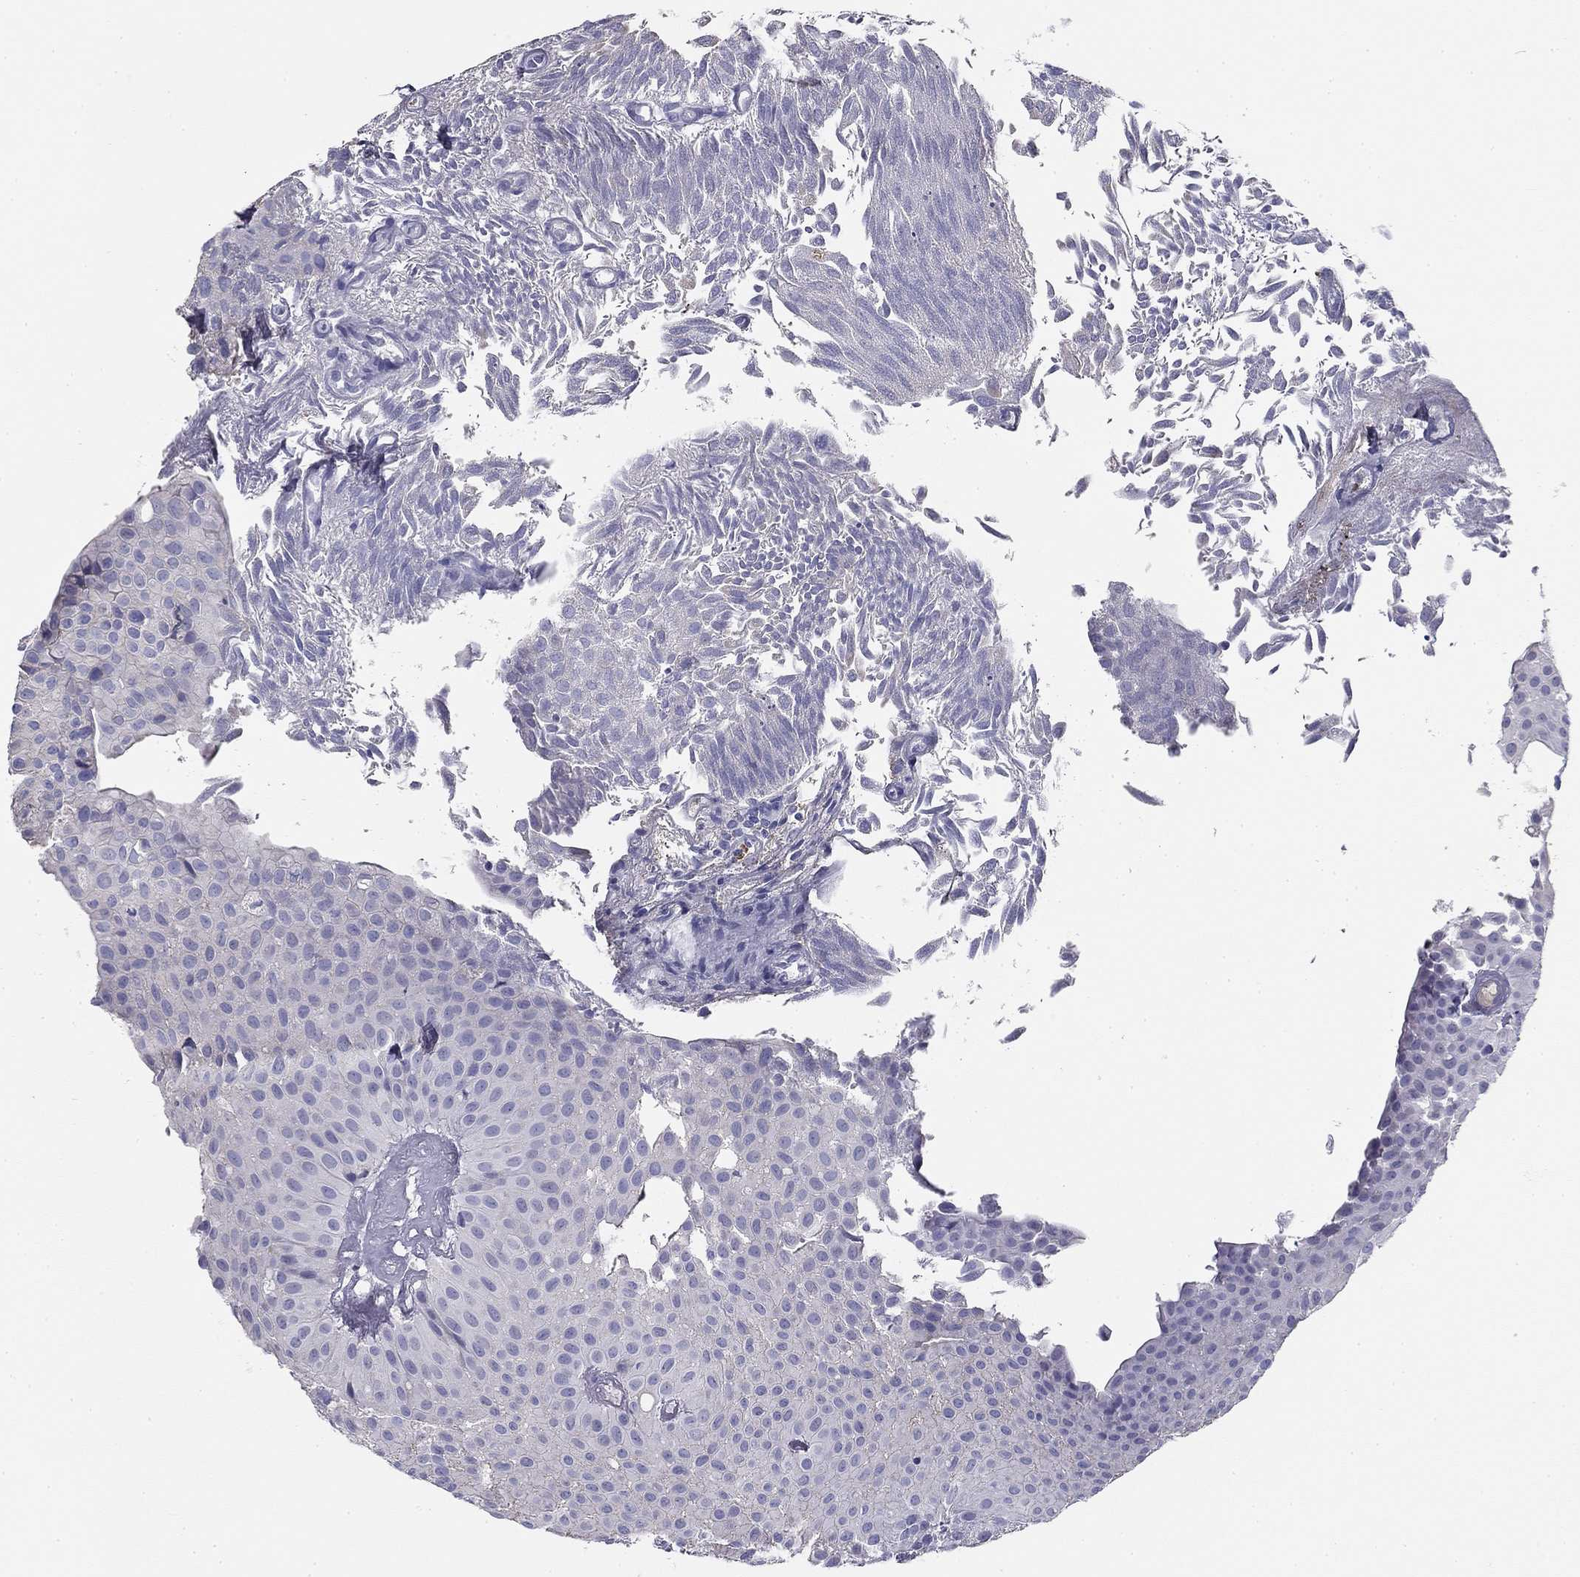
{"staining": {"intensity": "negative", "quantity": "none", "location": "none"}, "tissue": "urothelial cancer", "cell_type": "Tumor cells", "image_type": "cancer", "snomed": [{"axis": "morphology", "description": "Urothelial carcinoma, Low grade"}, {"axis": "topography", "description": "Urinary bladder"}], "caption": "Tumor cells show no significant protein expression in urothelial cancer.", "gene": "CPLX4", "patient": {"sex": "male", "age": 64}}